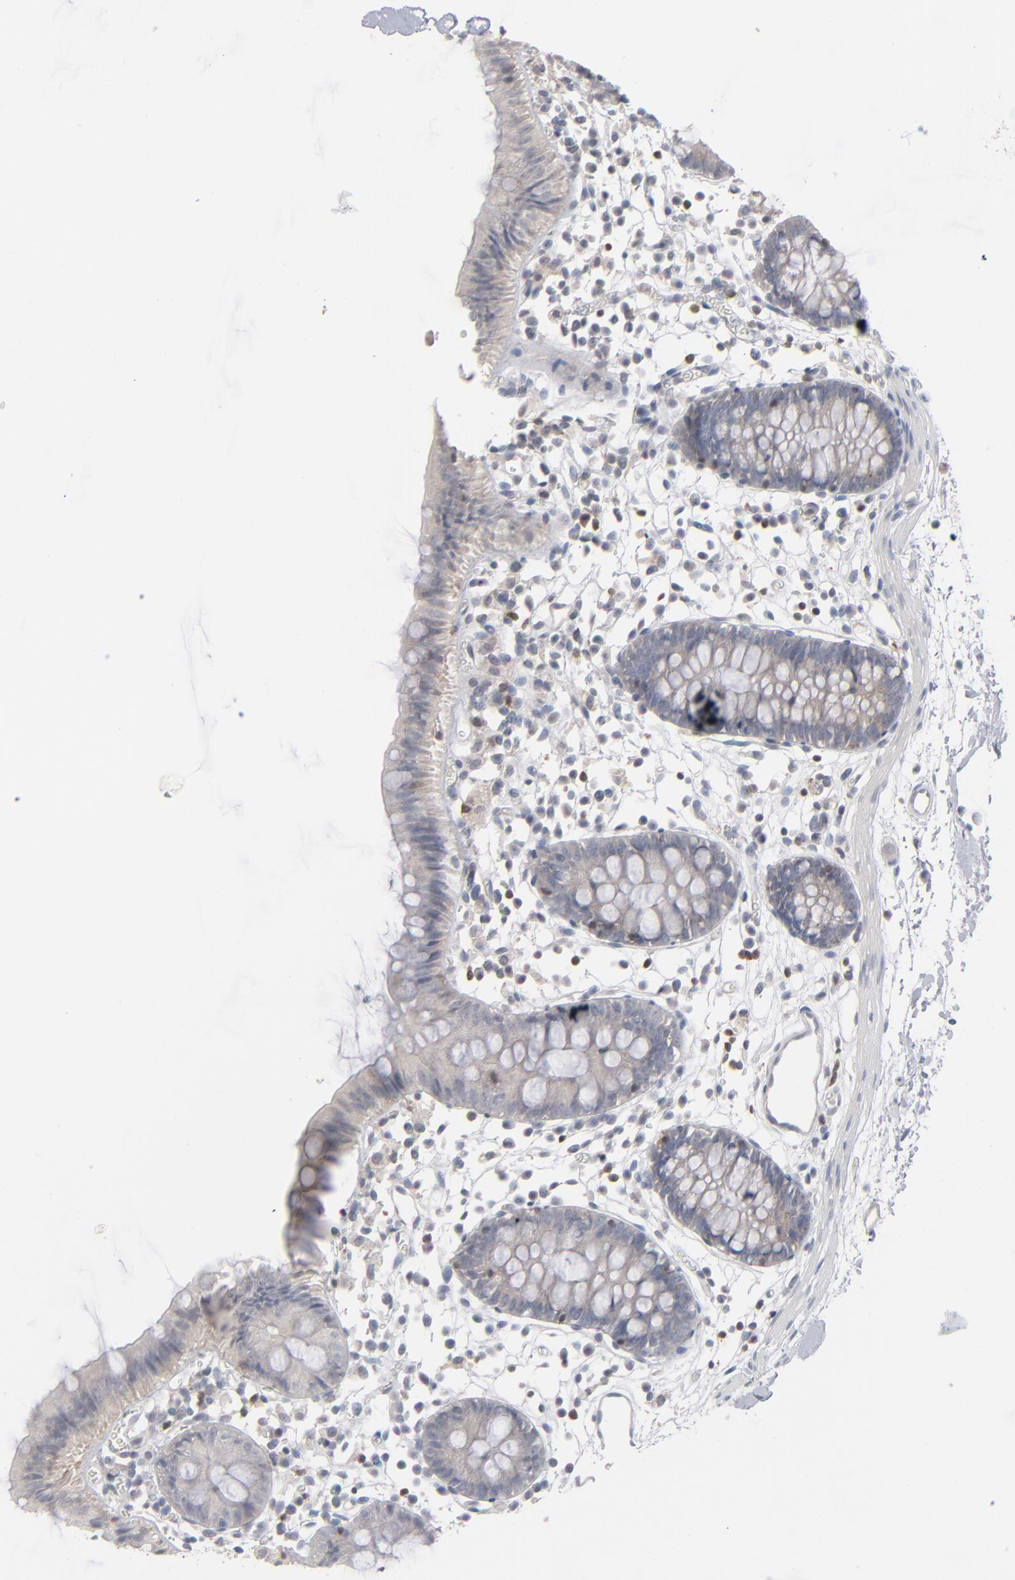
{"staining": {"intensity": "negative", "quantity": "none", "location": "none"}, "tissue": "colon", "cell_type": "Endothelial cells", "image_type": "normal", "snomed": [{"axis": "morphology", "description": "Normal tissue, NOS"}, {"axis": "topography", "description": "Colon"}], "caption": "The histopathology image reveals no significant expression in endothelial cells of colon.", "gene": "STAT4", "patient": {"sex": "male", "age": 14}}